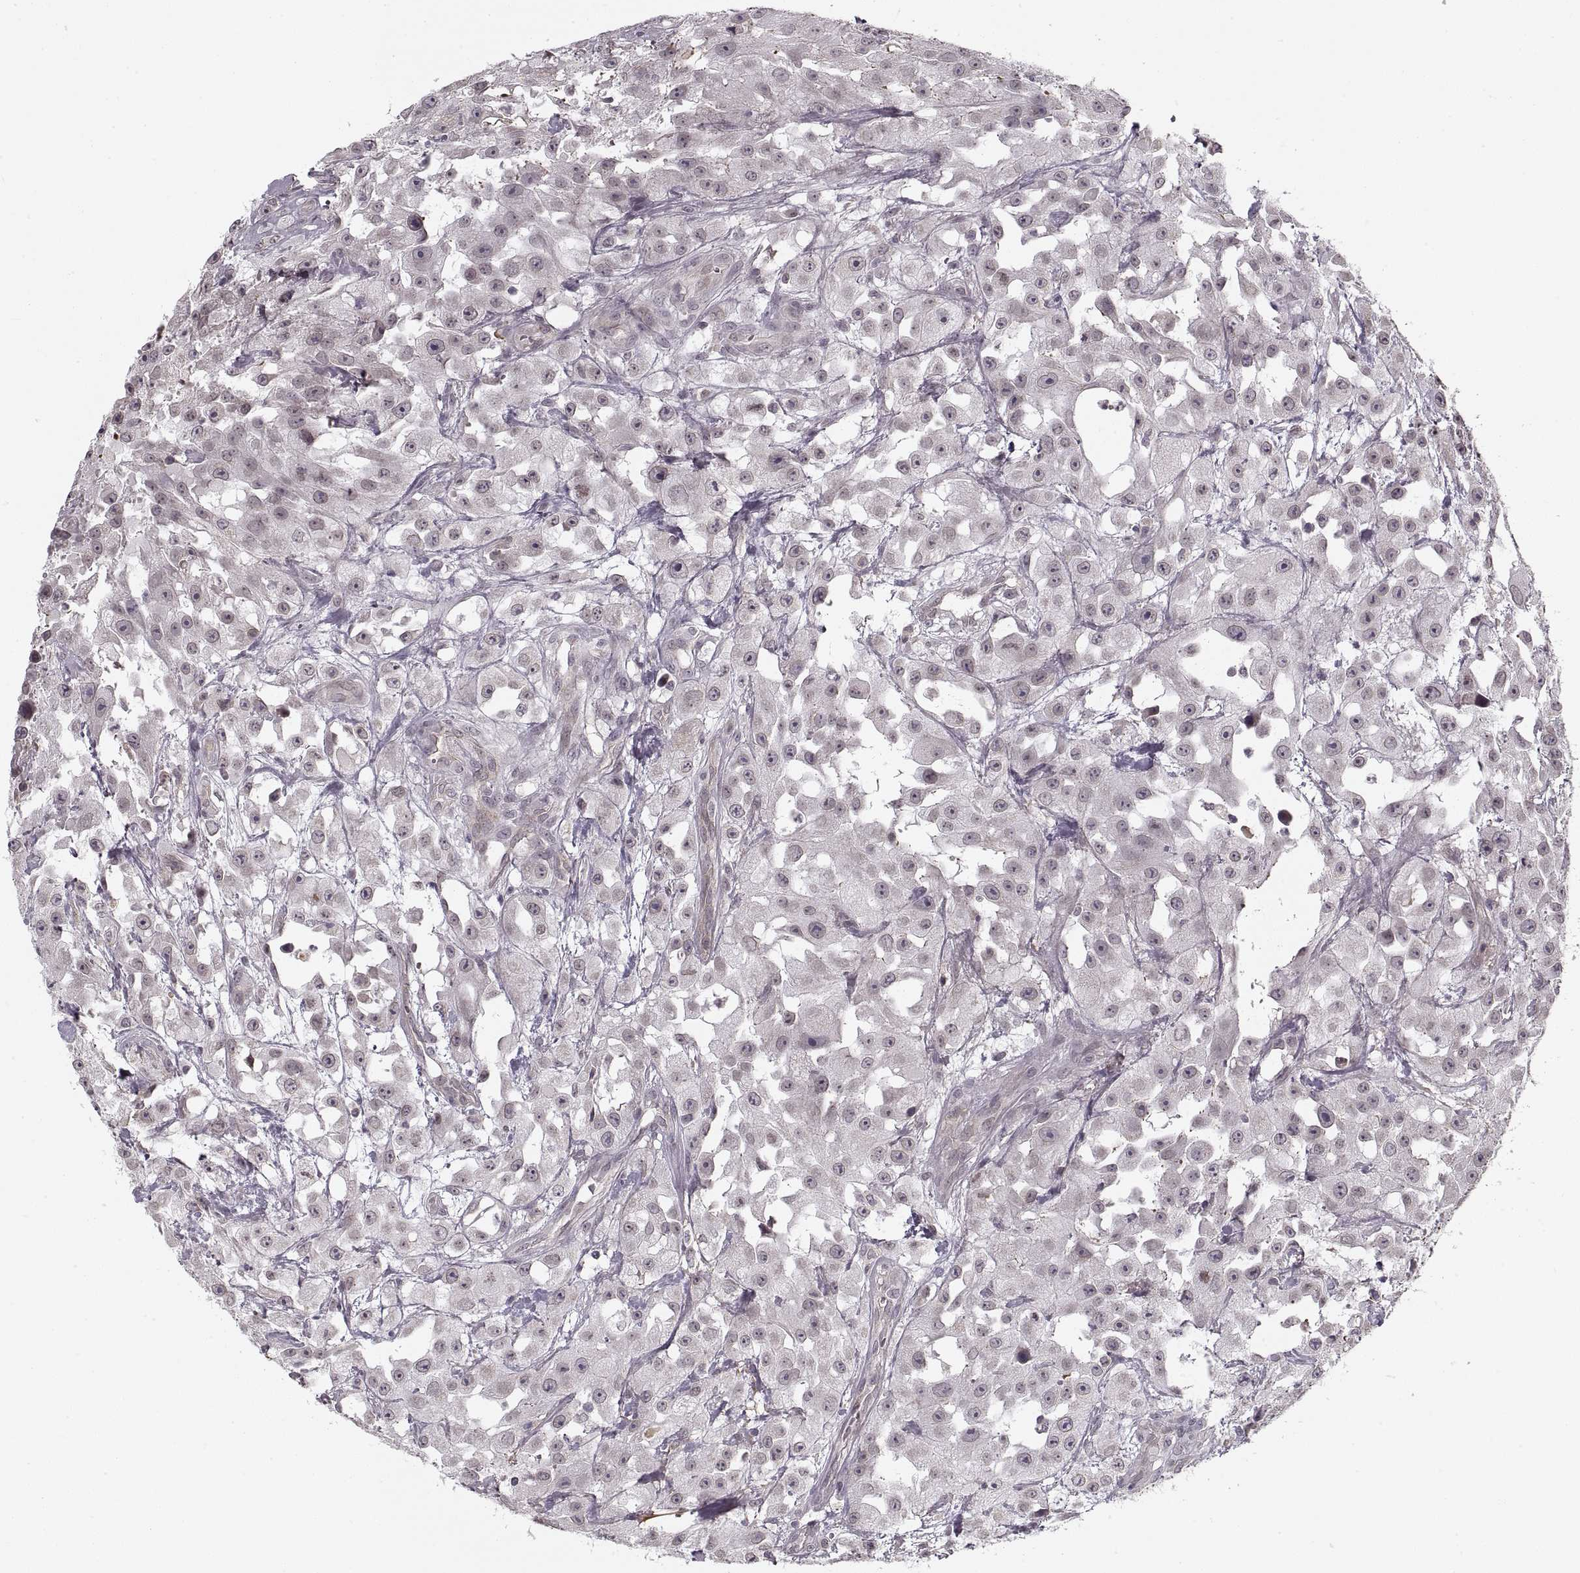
{"staining": {"intensity": "negative", "quantity": "none", "location": "none"}, "tissue": "urothelial cancer", "cell_type": "Tumor cells", "image_type": "cancer", "snomed": [{"axis": "morphology", "description": "Urothelial carcinoma, High grade"}, {"axis": "topography", "description": "Urinary bladder"}], "caption": "The photomicrograph demonstrates no significant positivity in tumor cells of urothelial cancer.", "gene": "ASIC3", "patient": {"sex": "male", "age": 79}}